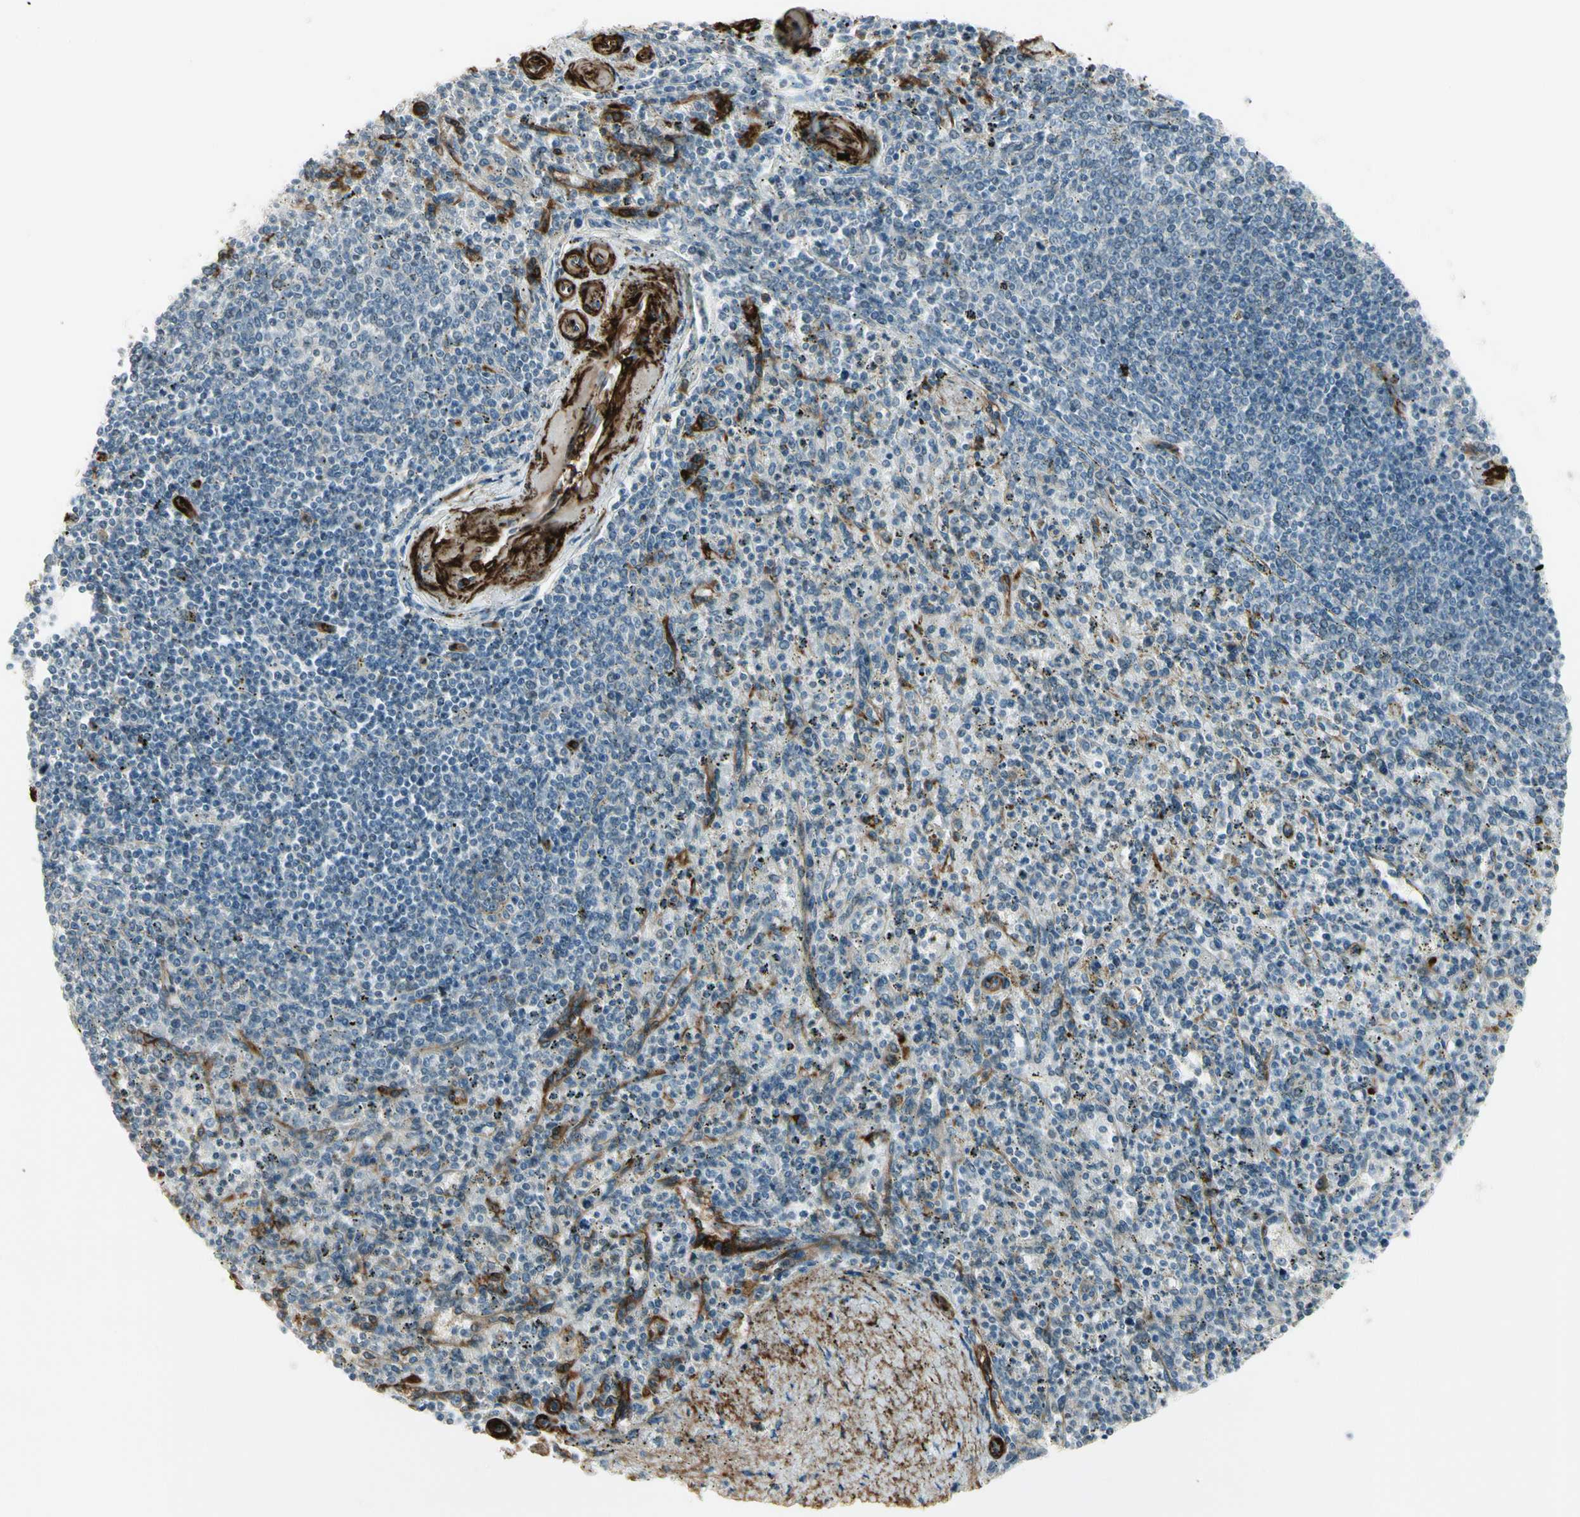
{"staining": {"intensity": "negative", "quantity": "none", "location": "none"}, "tissue": "spleen", "cell_type": "Cells in red pulp", "image_type": "normal", "snomed": [{"axis": "morphology", "description": "Normal tissue, NOS"}, {"axis": "topography", "description": "Spleen"}], "caption": "This is a micrograph of IHC staining of unremarkable spleen, which shows no staining in cells in red pulp. (DAB immunohistochemistry, high magnification).", "gene": "MCAM", "patient": {"sex": "male", "age": 72}}